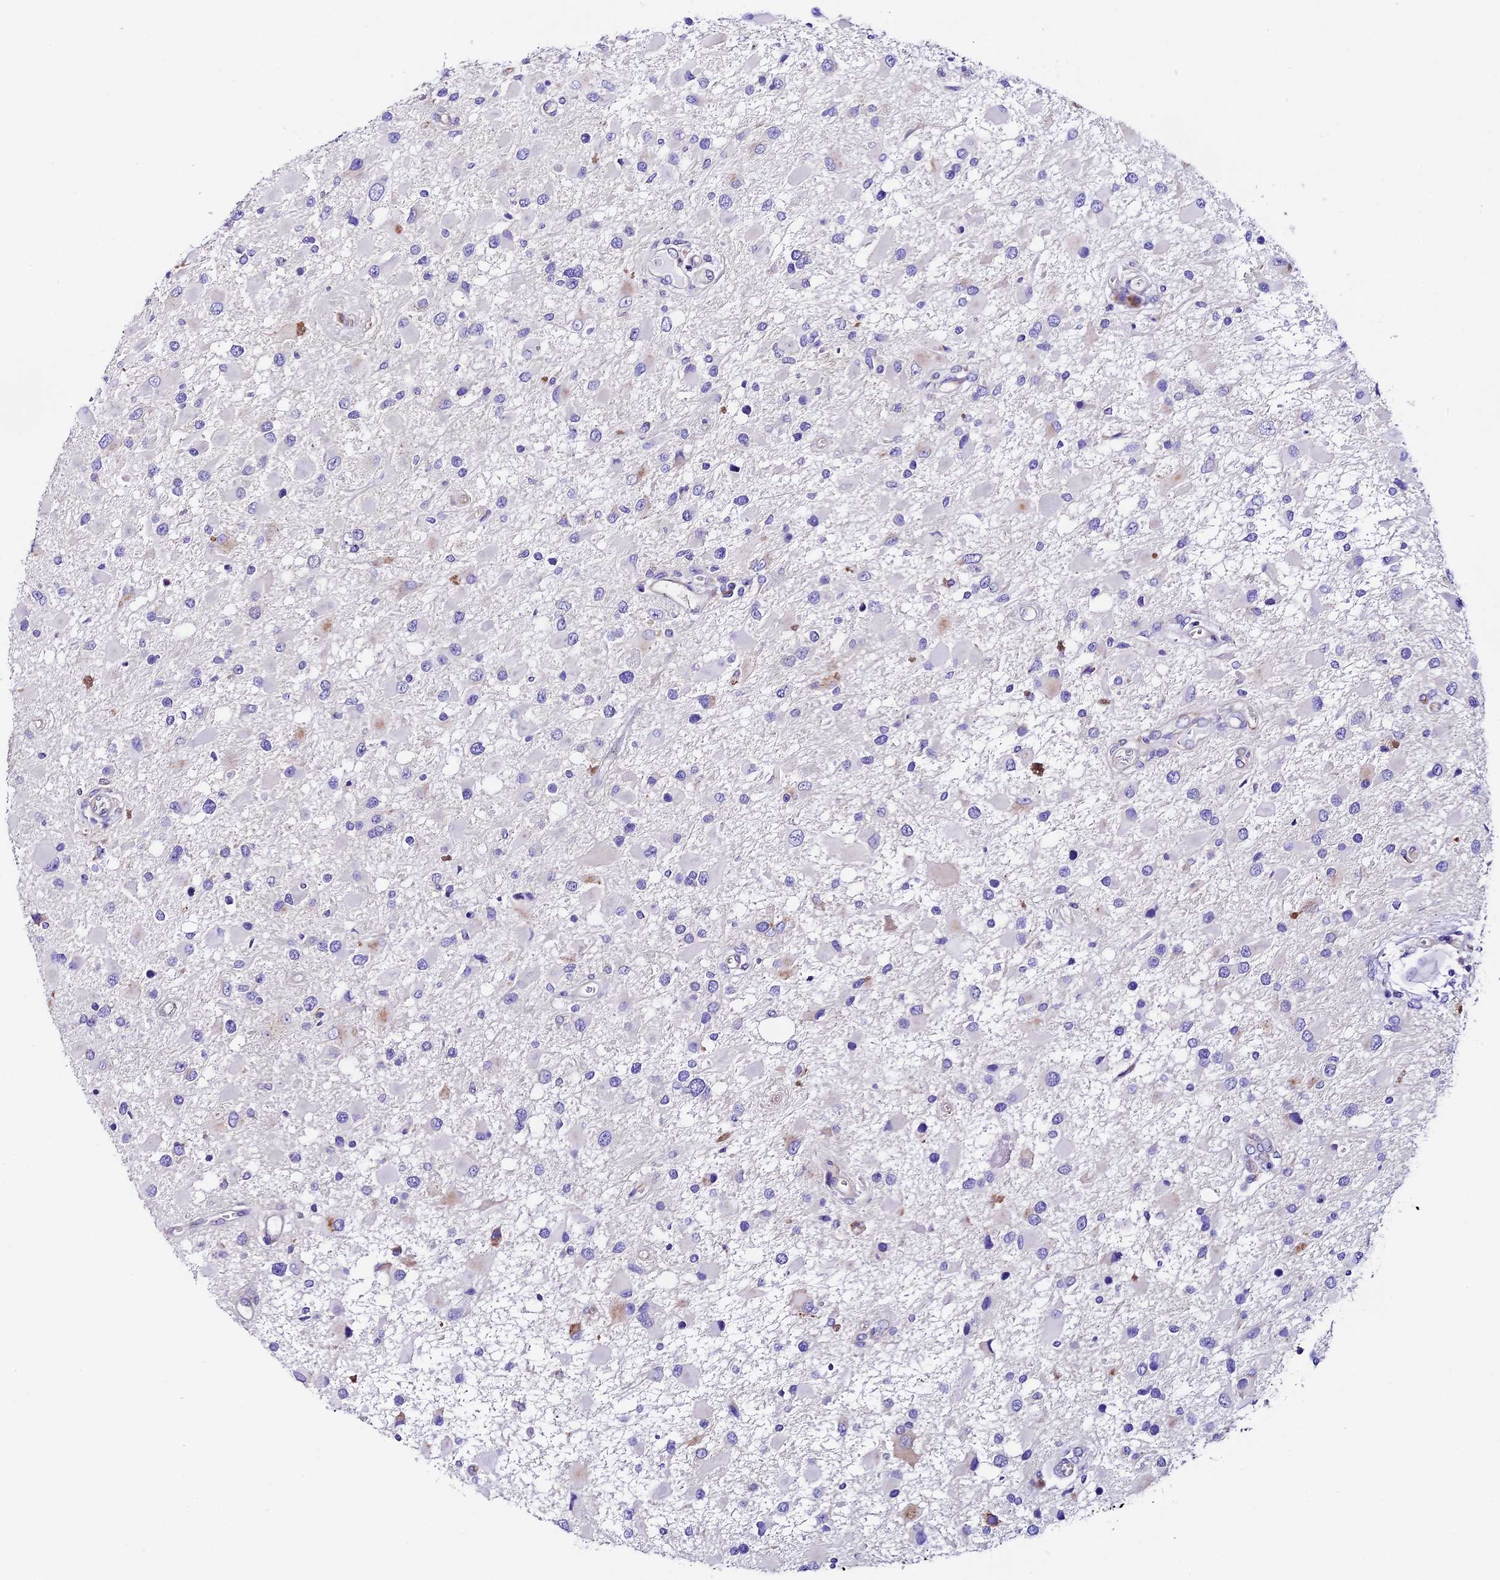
{"staining": {"intensity": "negative", "quantity": "none", "location": "none"}, "tissue": "glioma", "cell_type": "Tumor cells", "image_type": "cancer", "snomed": [{"axis": "morphology", "description": "Glioma, malignant, High grade"}, {"axis": "topography", "description": "Brain"}], "caption": "Protein analysis of glioma reveals no significant expression in tumor cells.", "gene": "COMTD1", "patient": {"sex": "male", "age": 53}}